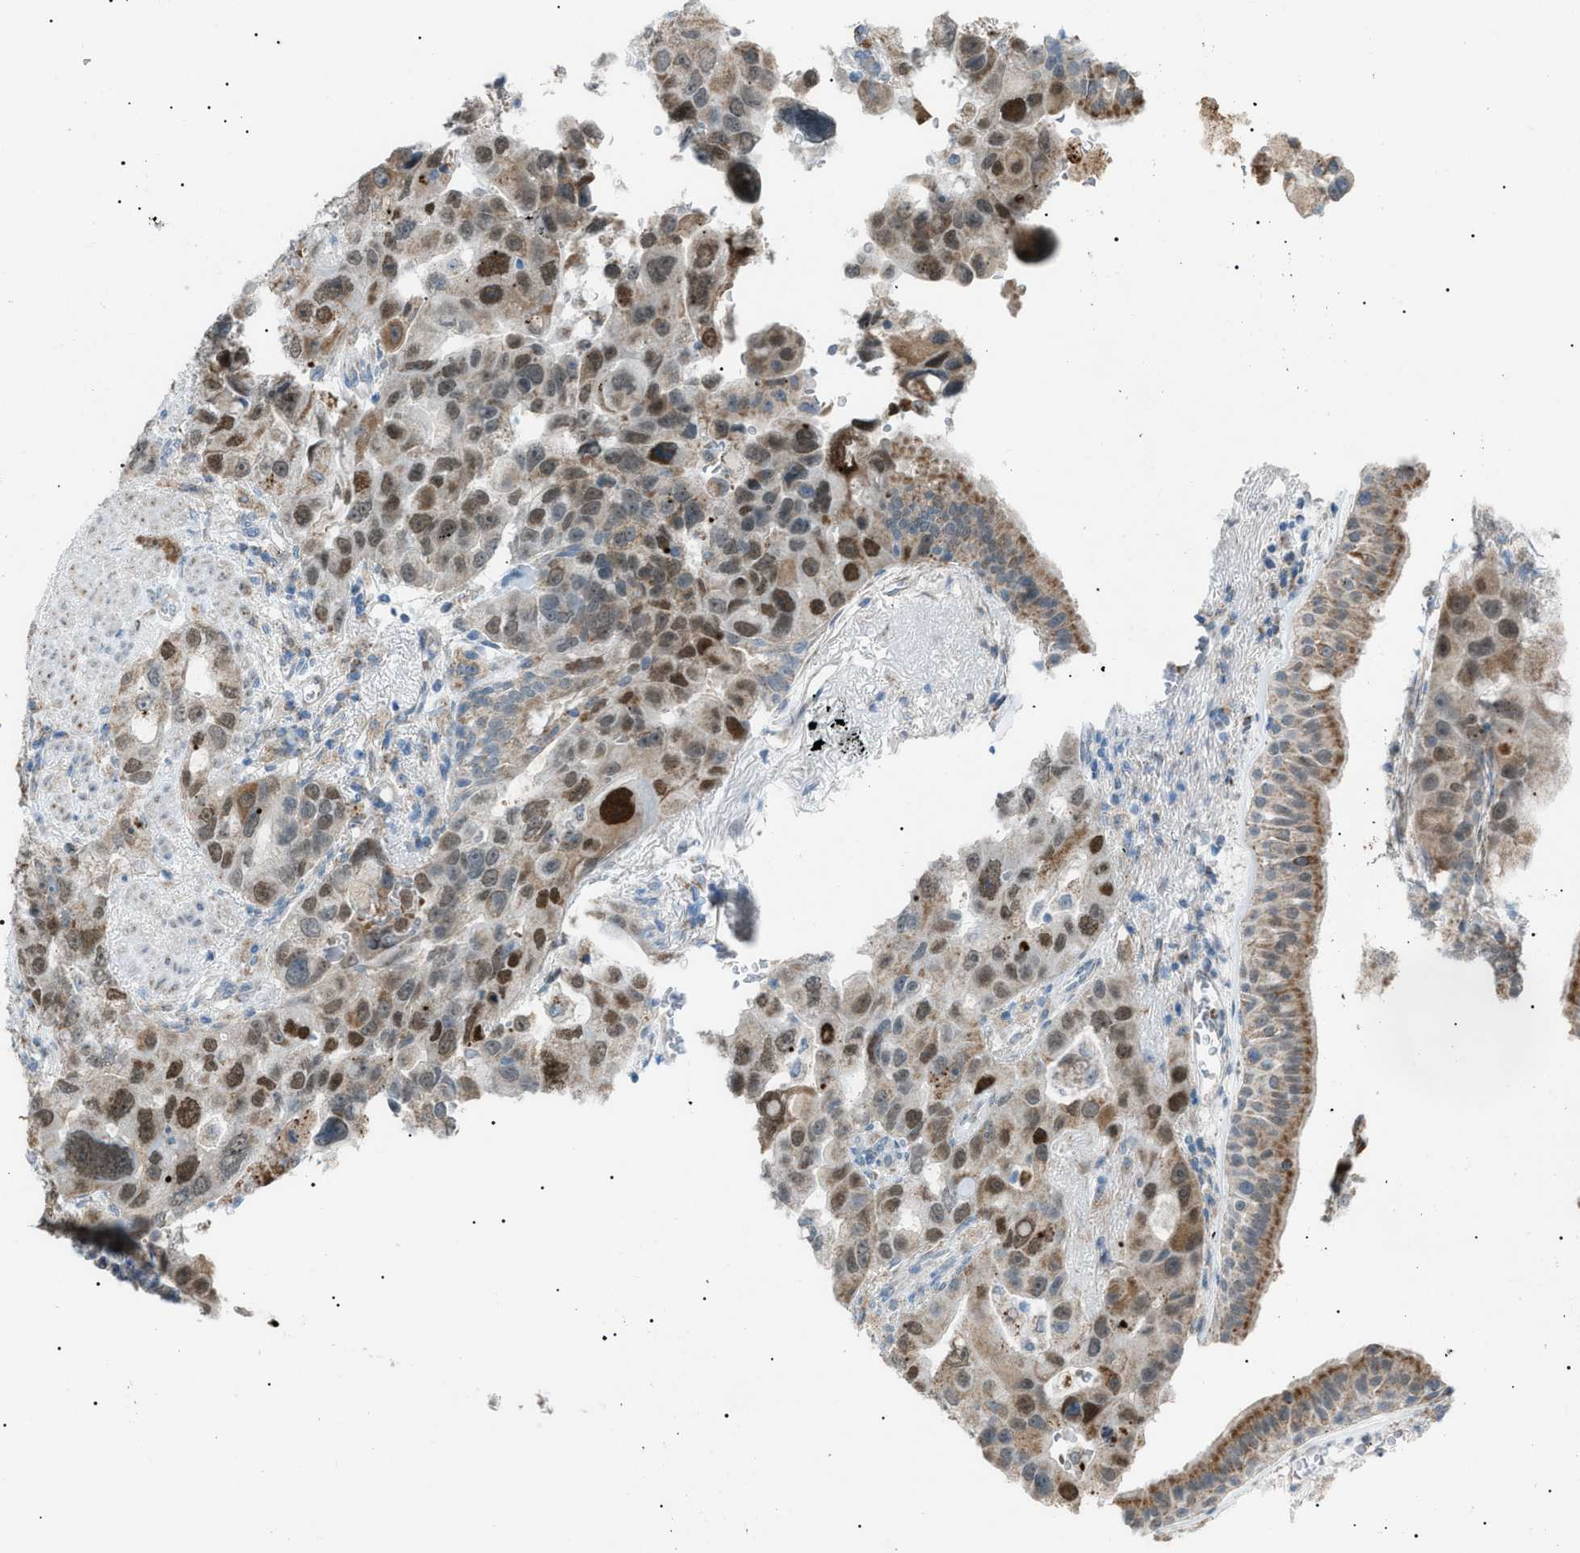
{"staining": {"intensity": "moderate", "quantity": ">75%", "location": "cytoplasmic/membranous"}, "tissue": "bronchus", "cell_type": "Respiratory epithelial cells", "image_type": "normal", "snomed": [{"axis": "morphology", "description": "Normal tissue, NOS"}, {"axis": "morphology", "description": "Adenocarcinoma, NOS"}, {"axis": "morphology", "description": "Adenocarcinoma, metastatic, NOS"}, {"axis": "topography", "description": "Lymph node"}, {"axis": "topography", "description": "Bronchus"}, {"axis": "topography", "description": "Lung"}], "caption": "Bronchus stained with DAB IHC exhibits medium levels of moderate cytoplasmic/membranous expression in approximately >75% of respiratory epithelial cells.", "gene": "ZNF516", "patient": {"sex": "female", "age": 54}}